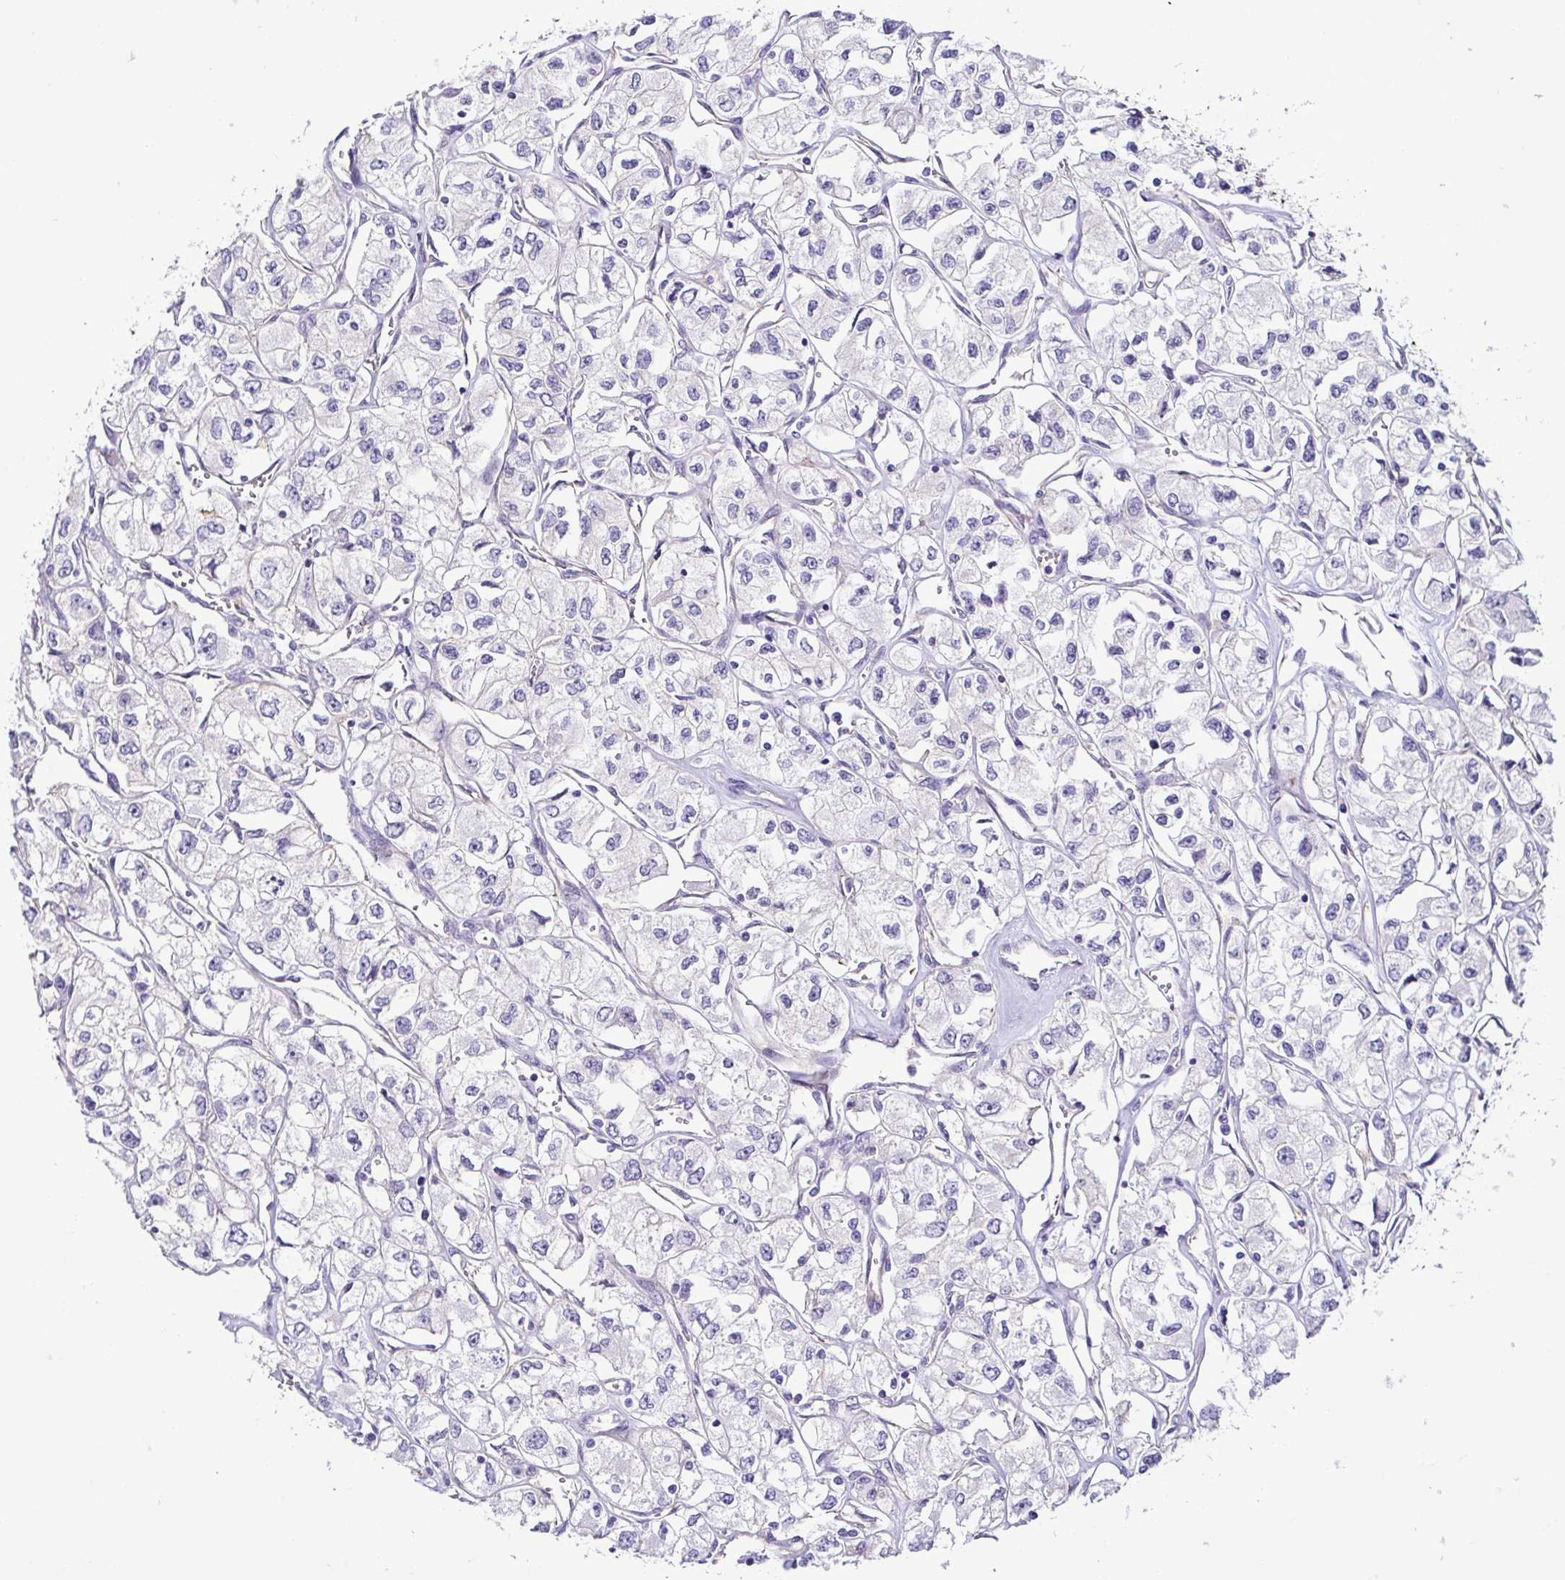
{"staining": {"intensity": "negative", "quantity": "none", "location": "none"}, "tissue": "renal cancer", "cell_type": "Tumor cells", "image_type": "cancer", "snomed": [{"axis": "morphology", "description": "Adenocarcinoma, NOS"}, {"axis": "topography", "description": "Kidney"}], "caption": "High power microscopy micrograph of an immunohistochemistry micrograph of adenocarcinoma (renal), revealing no significant positivity in tumor cells. (DAB (3,3'-diaminobenzidine) immunohistochemistry (IHC) visualized using brightfield microscopy, high magnification).", "gene": "CASP14", "patient": {"sex": "female", "age": 59}}